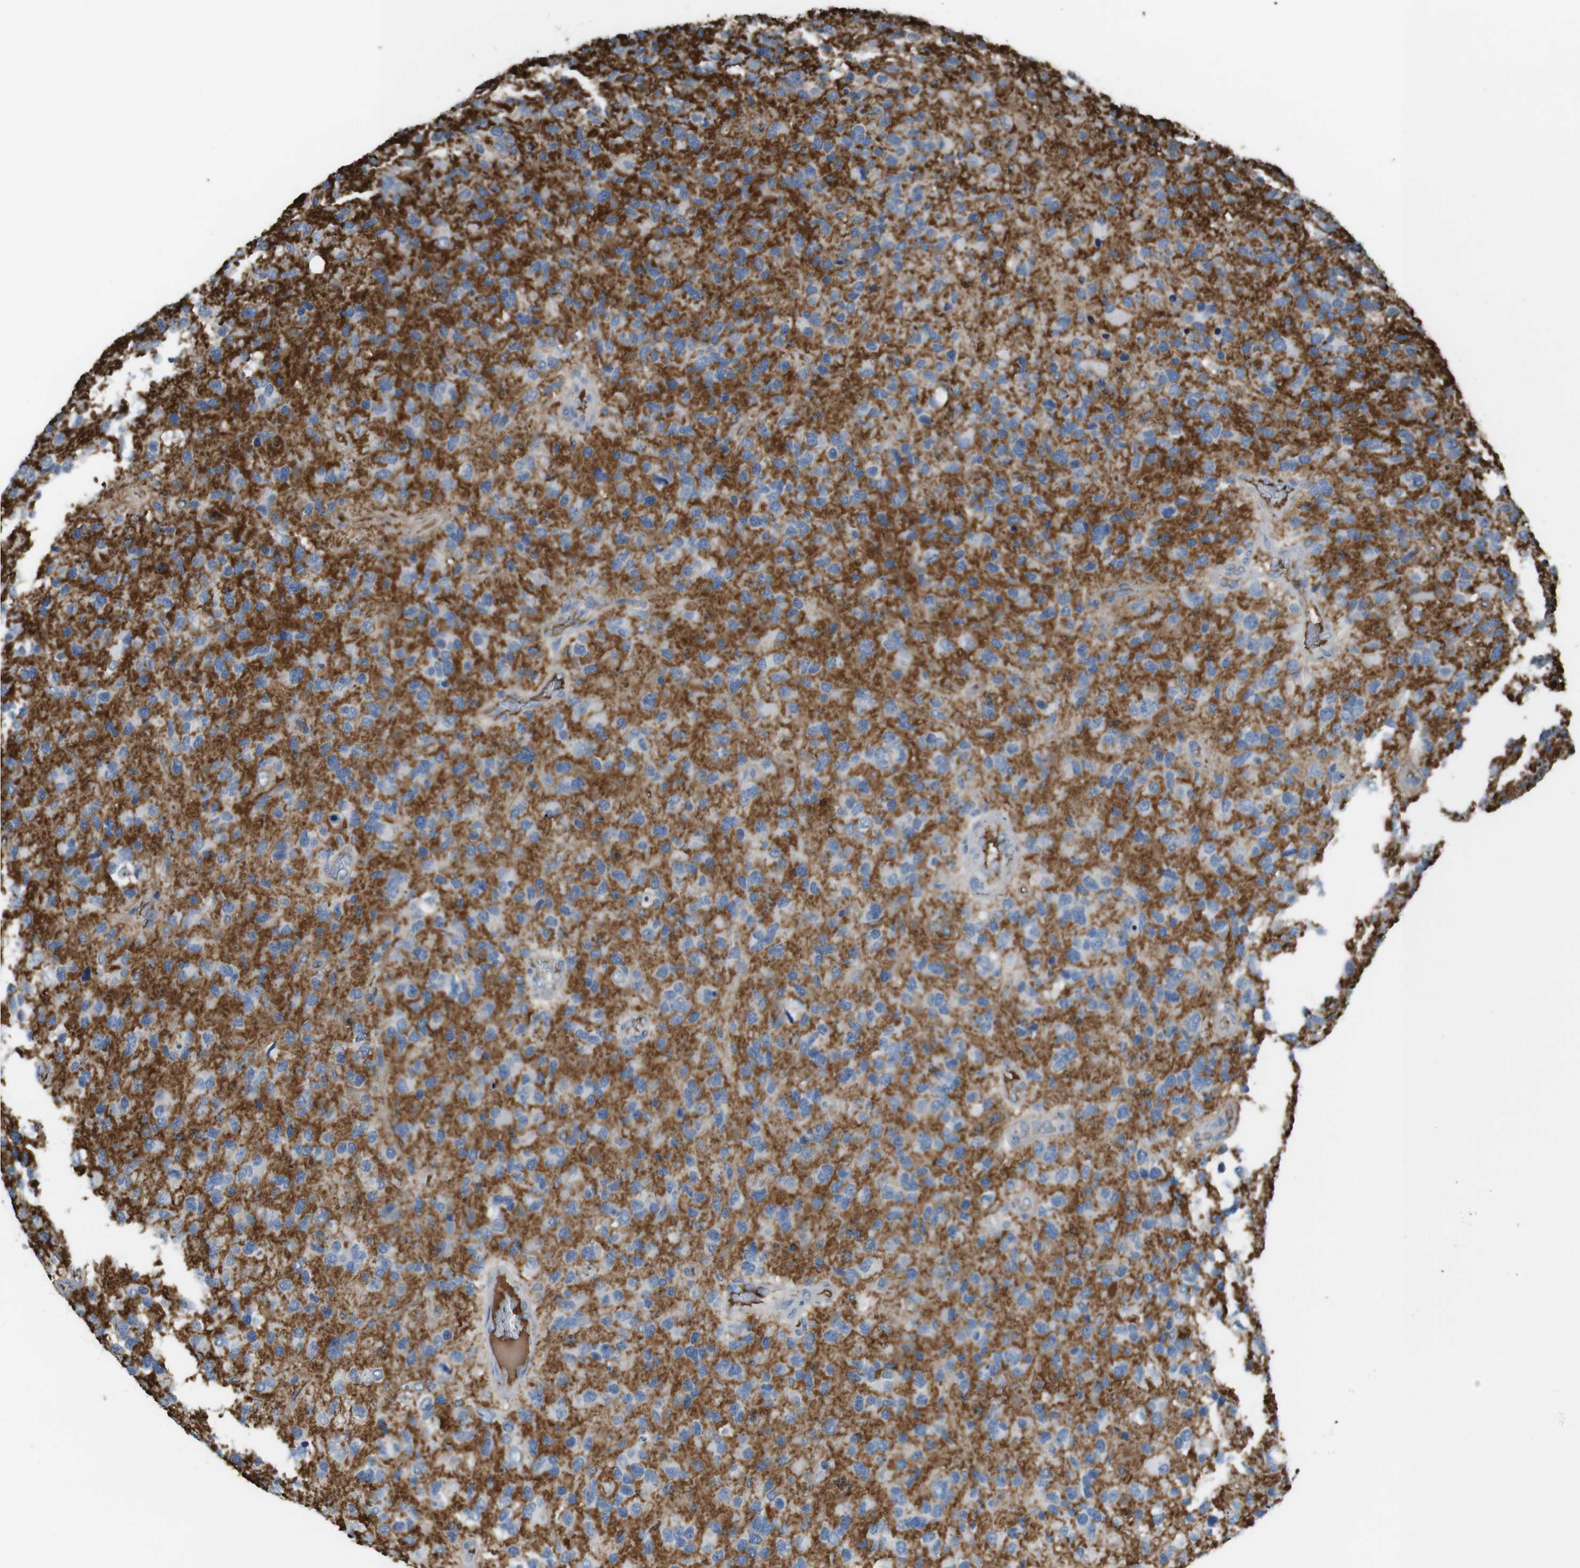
{"staining": {"intensity": "moderate", "quantity": "<25%", "location": "cytoplasmic/membranous"}, "tissue": "glioma", "cell_type": "Tumor cells", "image_type": "cancer", "snomed": [{"axis": "morphology", "description": "Glioma, malignant, High grade"}, {"axis": "topography", "description": "Brain"}], "caption": "Immunohistochemistry (DAB (3,3'-diaminobenzidine)) staining of glioma displays moderate cytoplasmic/membranous protein staining in approximately <25% of tumor cells. Nuclei are stained in blue.", "gene": "LTBP4", "patient": {"sex": "female", "age": 58}}